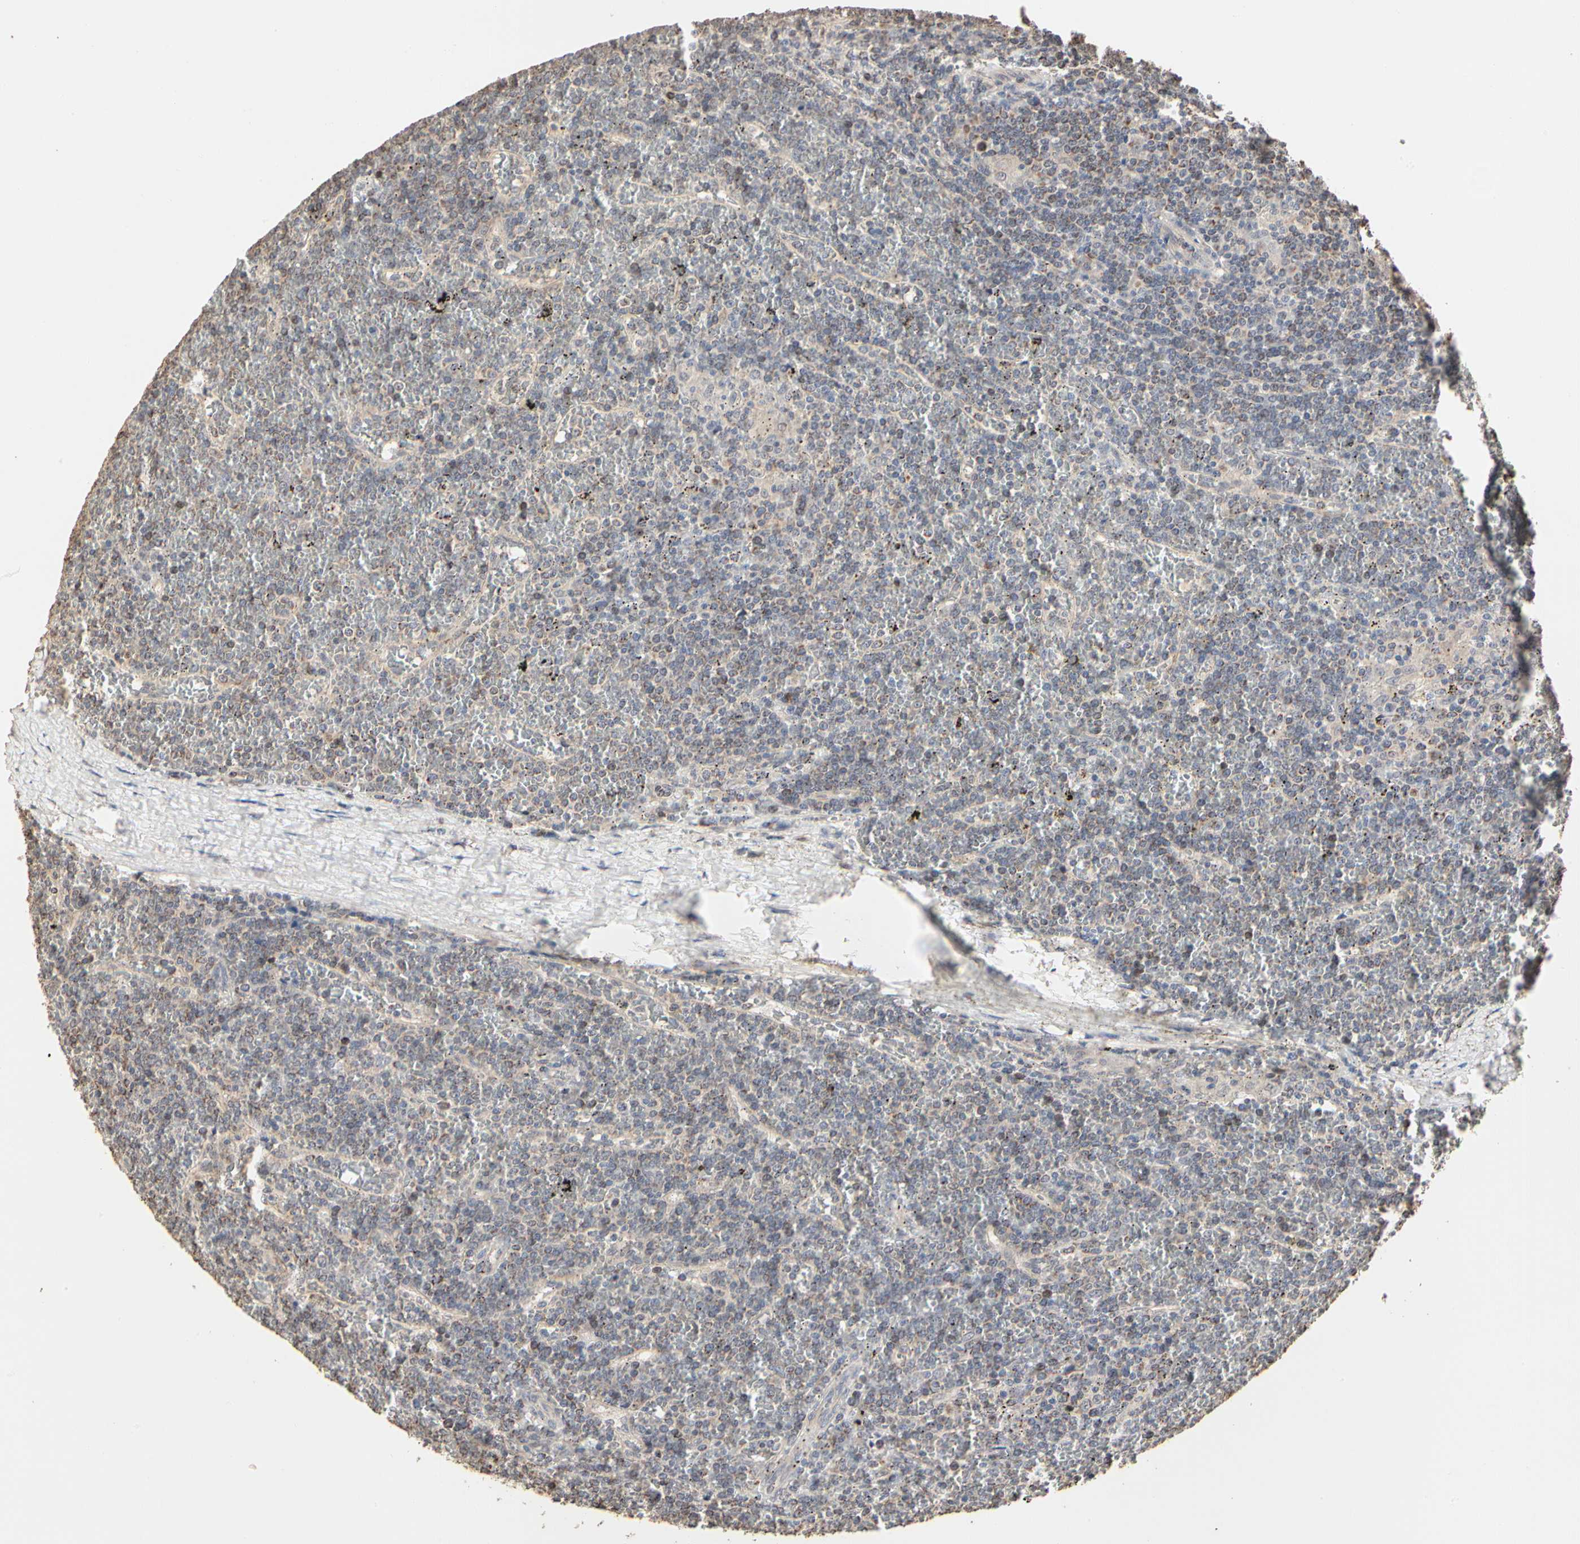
{"staining": {"intensity": "moderate", "quantity": "<25%", "location": "cytoplasmic/membranous"}, "tissue": "lymphoma", "cell_type": "Tumor cells", "image_type": "cancer", "snomed": [{"axis": "morphology", "description": "Malignant lymphoma, non-Hodgkin's type, Low grade"}, {"axis": "topography", "description": "Spleen"}], "caption": "Immunohistochemical staining of malignant lymphoma, non-Hodgkin's type (low-grade) demonstrates low levels of moderate cytoplasmic/membranous expression in approximately <25% of tumor cells.", "gene": "TAOK1", "patient": {"sex": "female", "age": 19}}